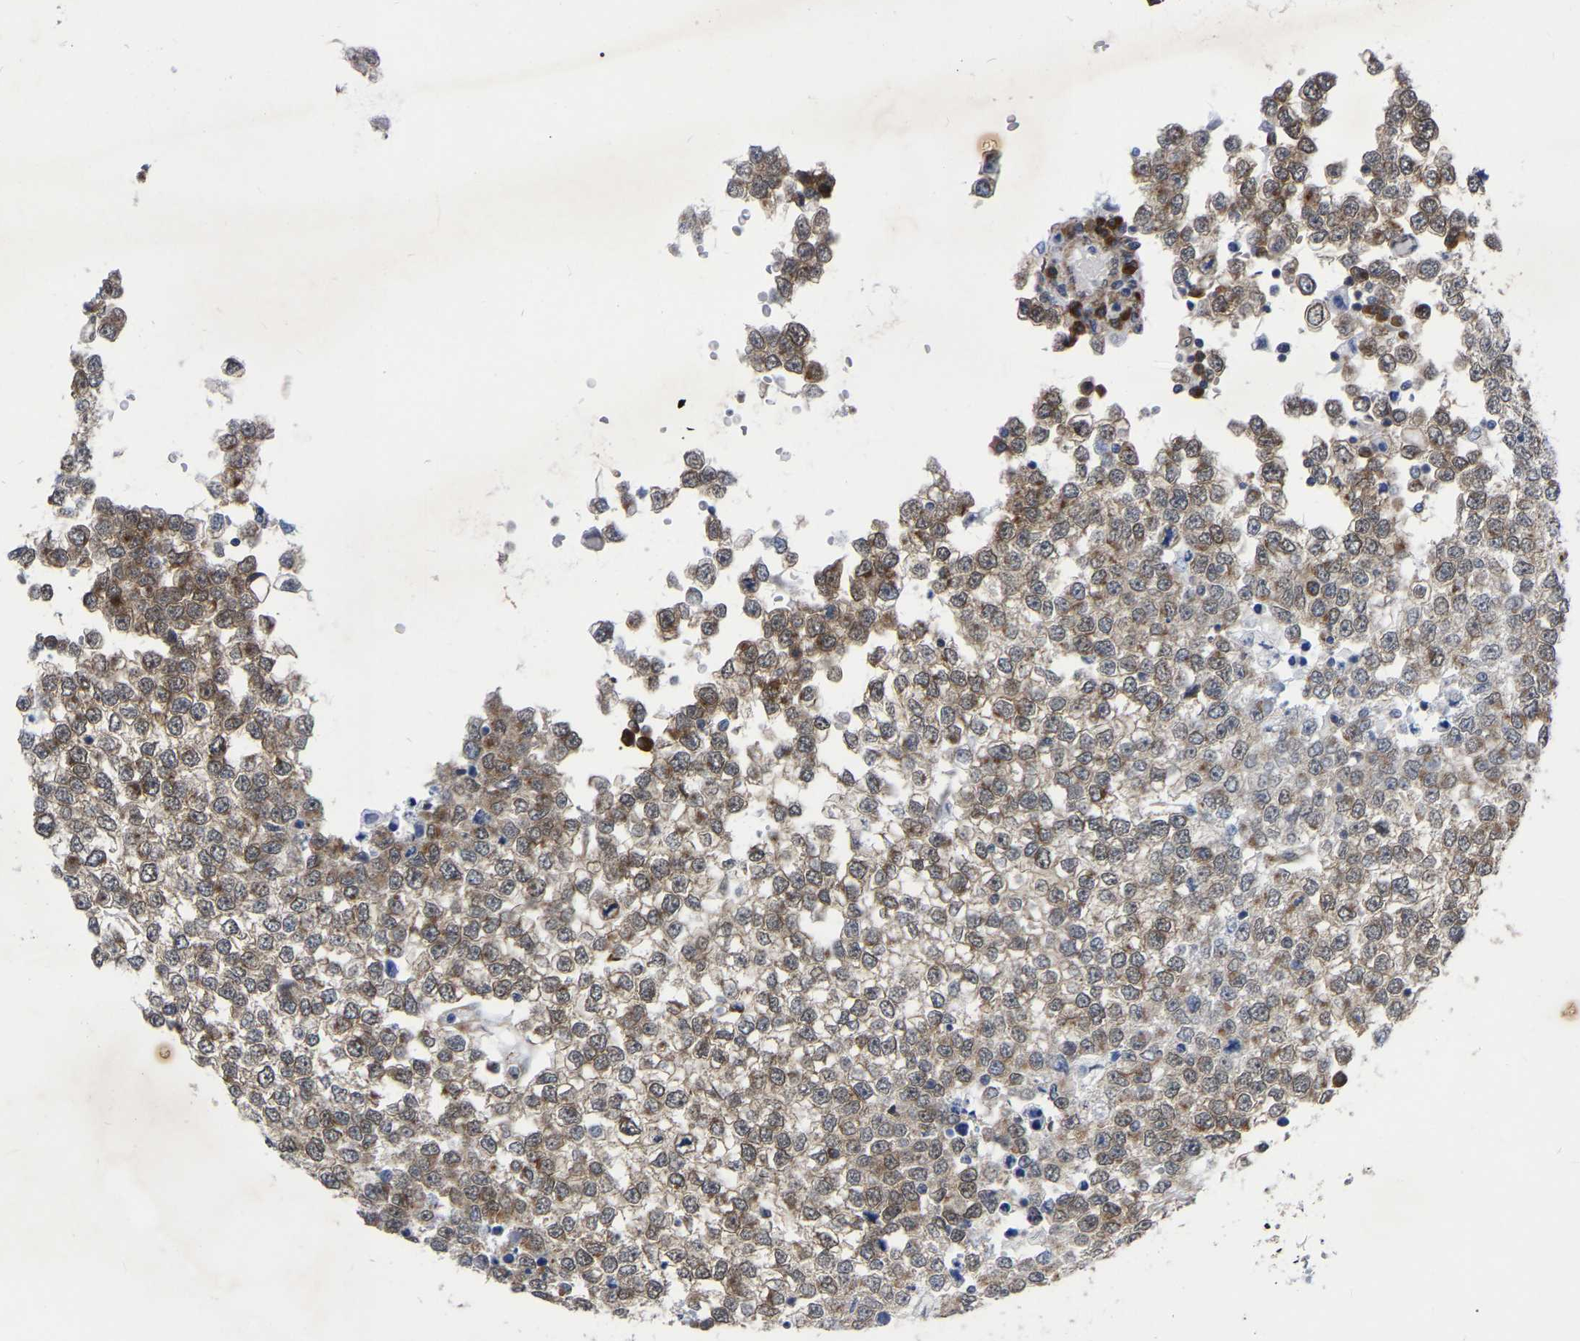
{"staining": {"intensity": "weak", "quantity": "<25%", "location": "cytoplasmic/membranous"}, "tissue": "testis cancer", "cell_type": "Tumor cells", "image_type": "cancer", "snomed": [{"axis": "morphology", "description": "Seminoma, NOS"}, {"axis": "topography", "description": "Testis"}], "caption": "Testis seminoma stained for a protein using immunohistochemistry (IHC) demonstrates no positivity tumor cells.", "gene": "UBE4B", "patient": {"sex": "male", "age": 65}}